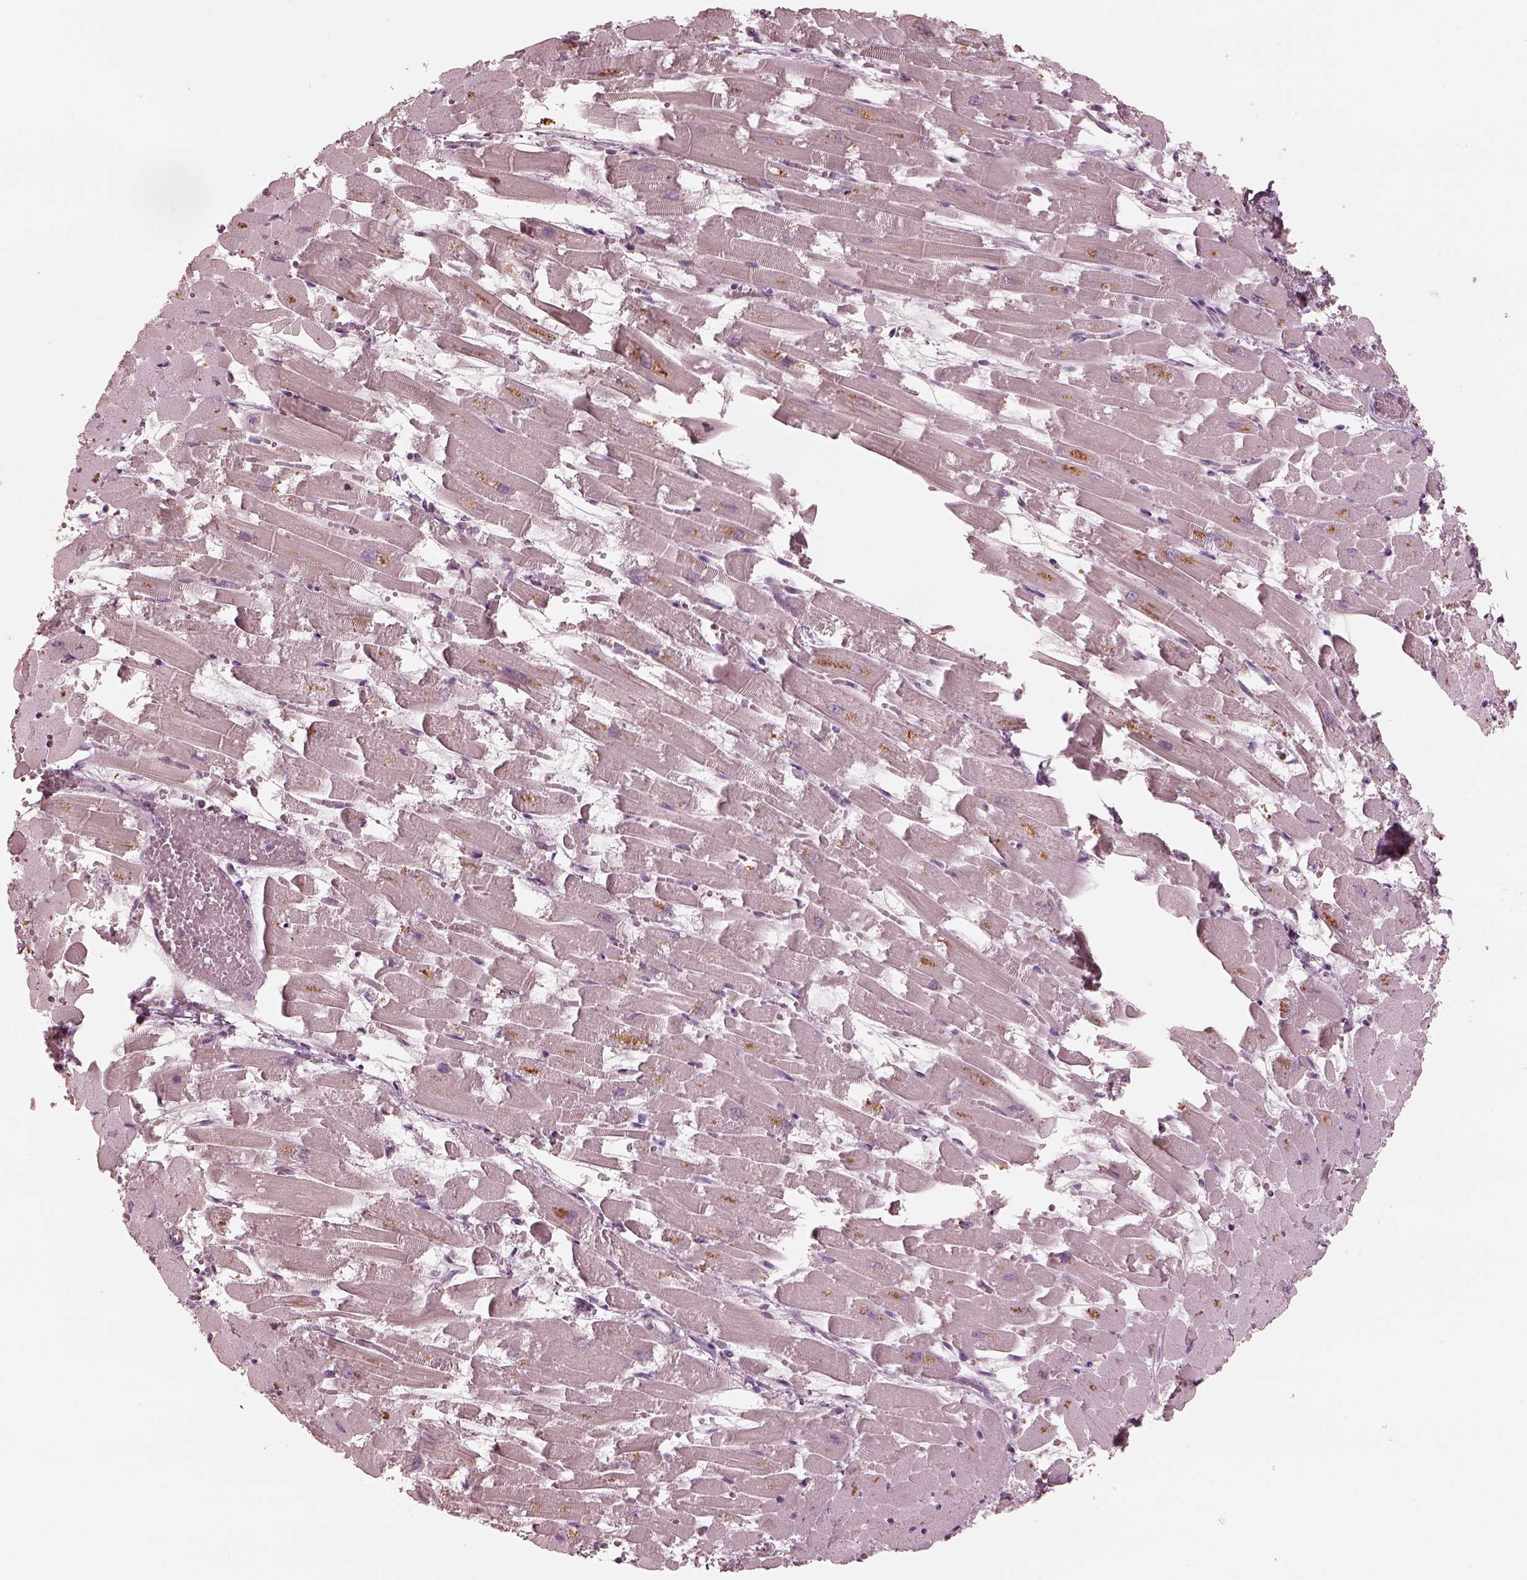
{"staining": {"intensity": "negative", "quantity": "none", "location": "none"}, "tissue": "heart muscle", "cell_type": "Cardiomyocytes", "image_type": "normal", "snomed": [{"axis": "morphology", "description": "Normal tissue, NOS"}, {"axis": "topography", "description": "Heart"}], "caption": "Heart muscle stained for a protein using immunohistochemistry displays no positivity cardiomyocytes.", "gene": "ADRB3", "patient": {"sex": "female", "age": 52}}